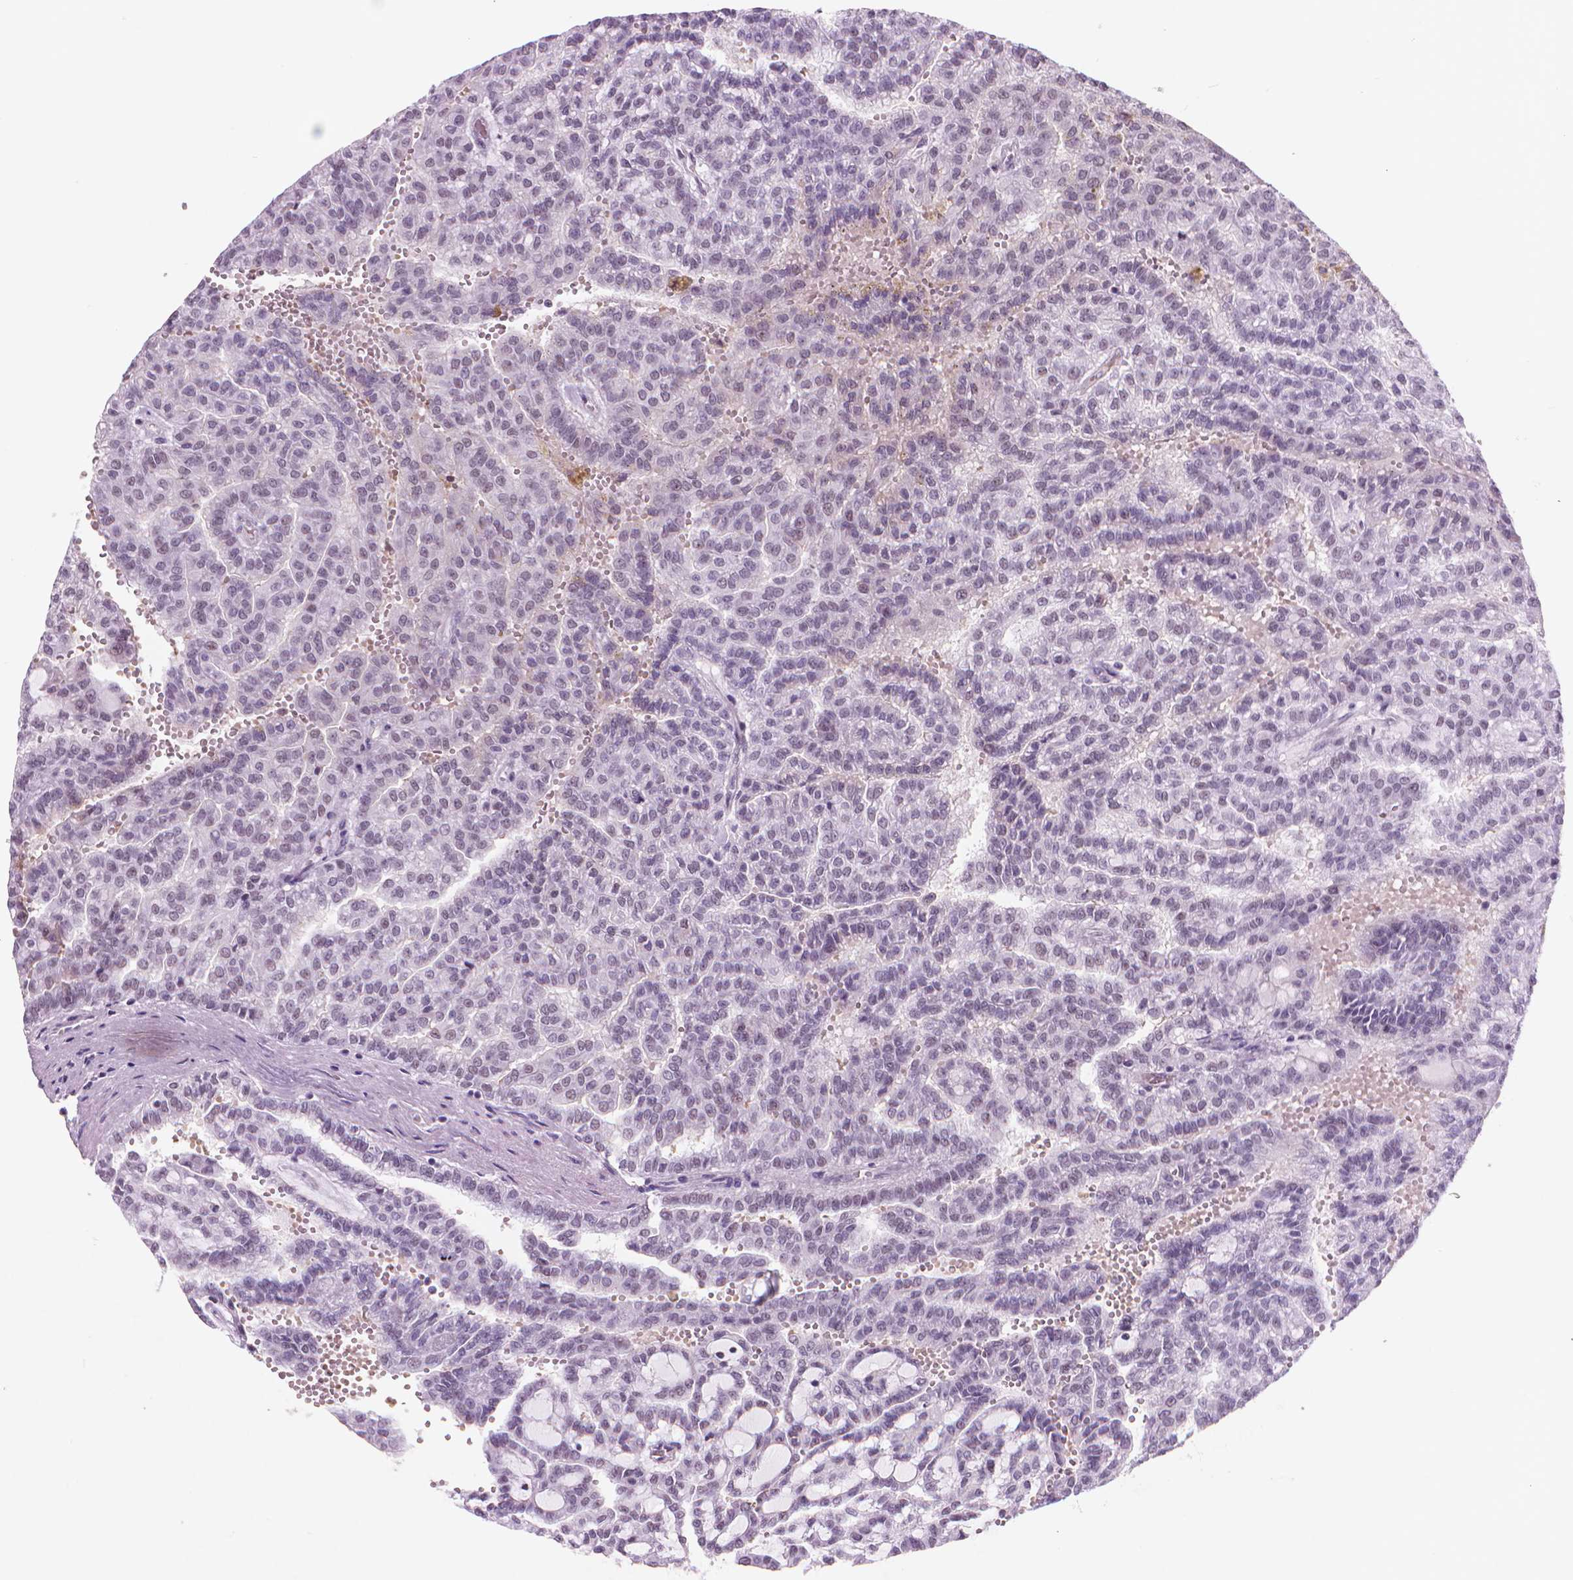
{"staining": {"intensity": "weak", "quantity": "<25%", "location": "nuclear"}, "tissue": "renal cancer", "cell_type": "Tumor cells", "image_type": "cancer", "snomed": [{"axis": "morphology", "description": "Adenocarcinoma, NOS"}, {"axis": "topography", "description": "Kidney"}], "caption": "Tumor cells are negative for protein expression in human adenocarcinoma (renal). Brightfield microscopy of immunohistochemistry stained with DAB (brown) and hematoxylin (blue), captured at high magnification.", "gene": "POLR3D", "patient": {"sex": "male", "age": 63}}